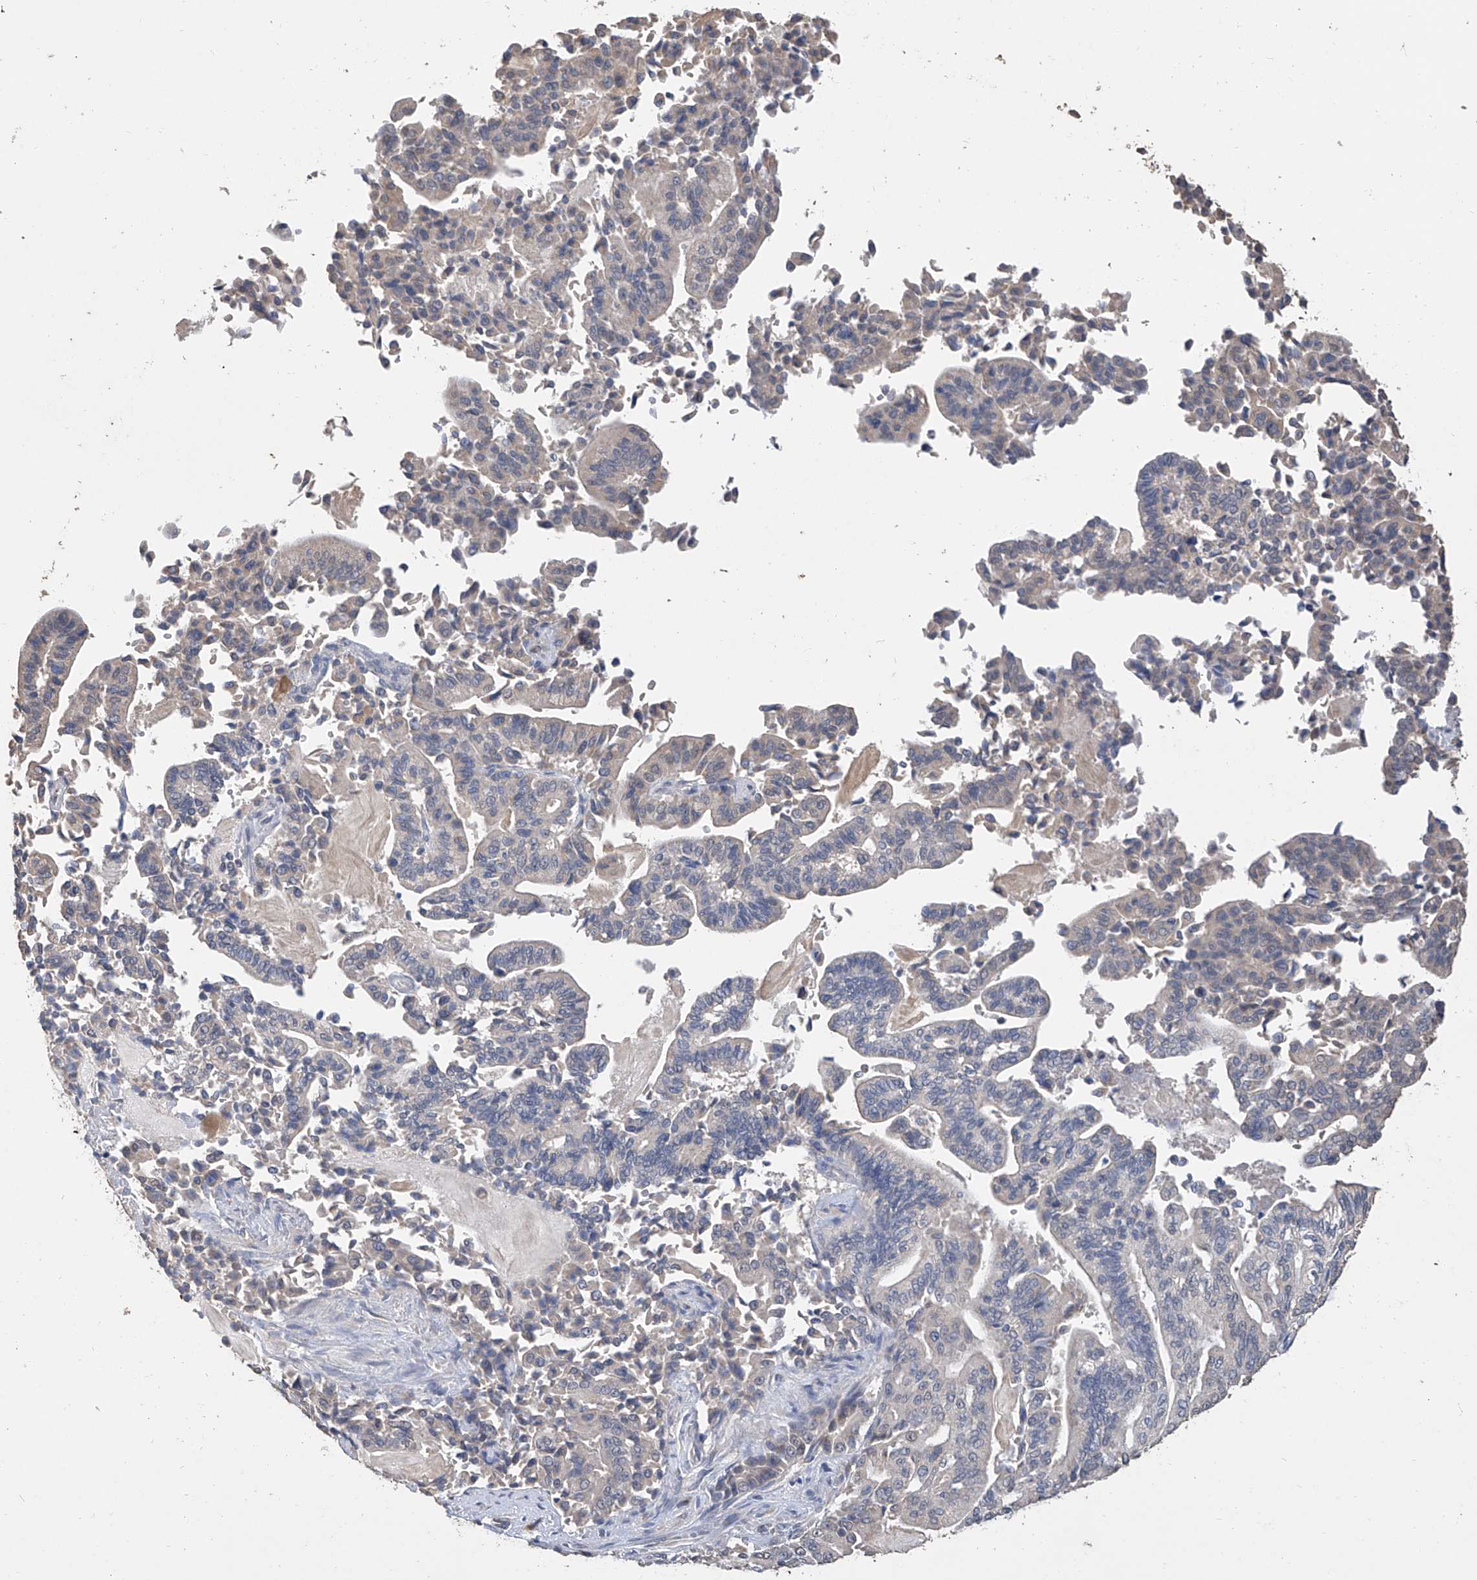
{"staining": {"intensity": "negative", "quantity": "none", "location": "none"}, "tissue": "pancreatic cancer", "cell_type": "Tumor cells", "image_type": "cancer", "snomed": [{"axis": "morphology", "description": "Normal tissue, NOS"}, {"axis": "morphology", "description": "Adenocarcinoma, NOS"}, {"axis": "topography", "description": "Pancreas"}], "caption": "Tumor cells are negative for protein expression in human pancreatic cancer.", "gene": "GPT", "patient": {"sex": "male", "age": 63}}